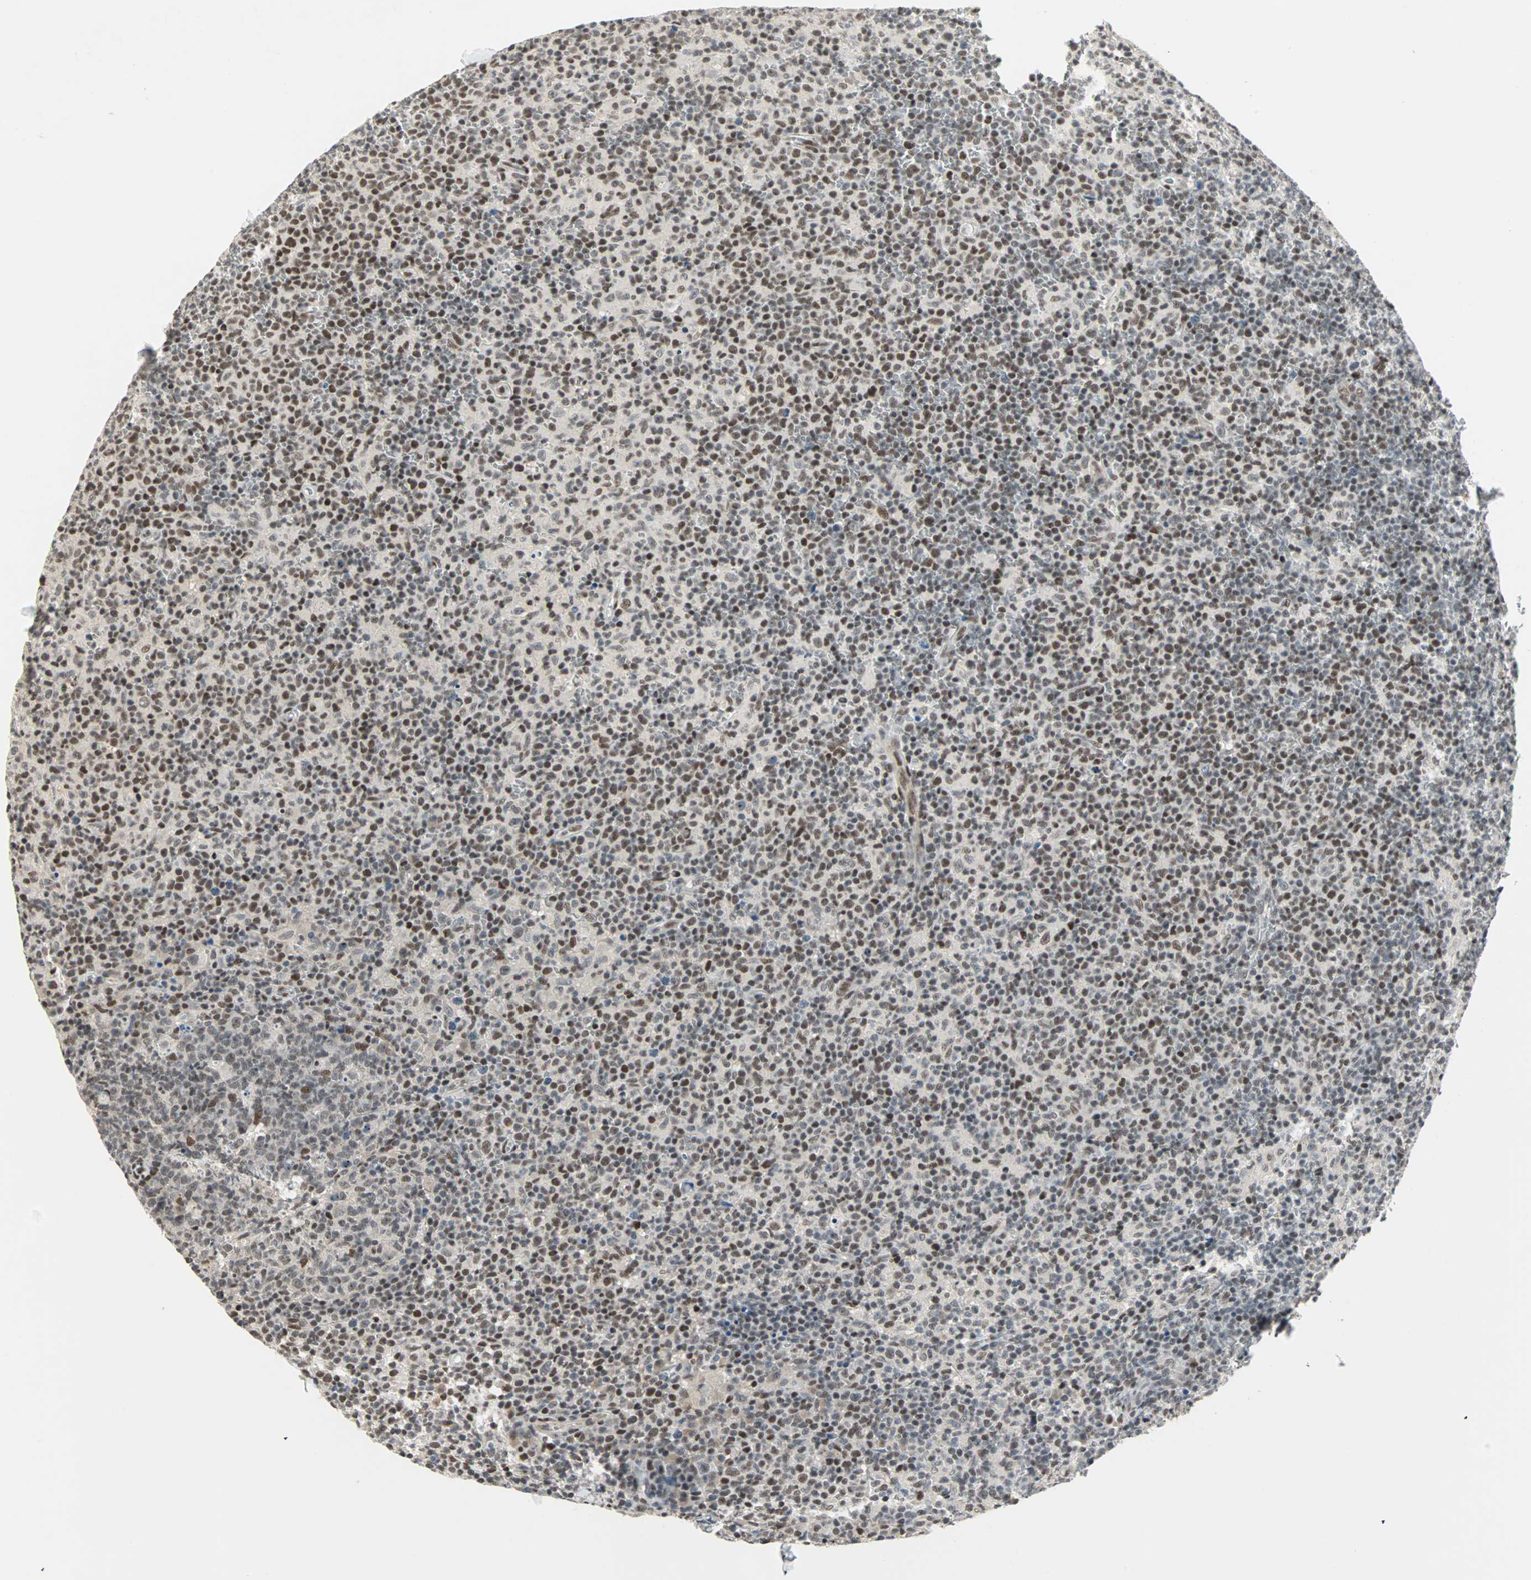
{"staining": {"intensity": "moderate", "quantity": ">75%", "location": "nuclear"}, "tissue": "lymph node", "cell_type": "Germinal center cells", "image_type": "normal", "snomed": [{"axis": "morphology", "description": "Normal tissue, NOS"}, {"axis": "morphology", "description": "Inflammation, NOS"}, {"axis": "topography", "description": "Lymph node"}], "caption": "Benign lymph node was stained to show a protein in brown. There is medium levels of moderate nuclear staining in about >75% of germinal center cells.", "gene": "BLM", "patient": {"sex": "male", "age": 55}}